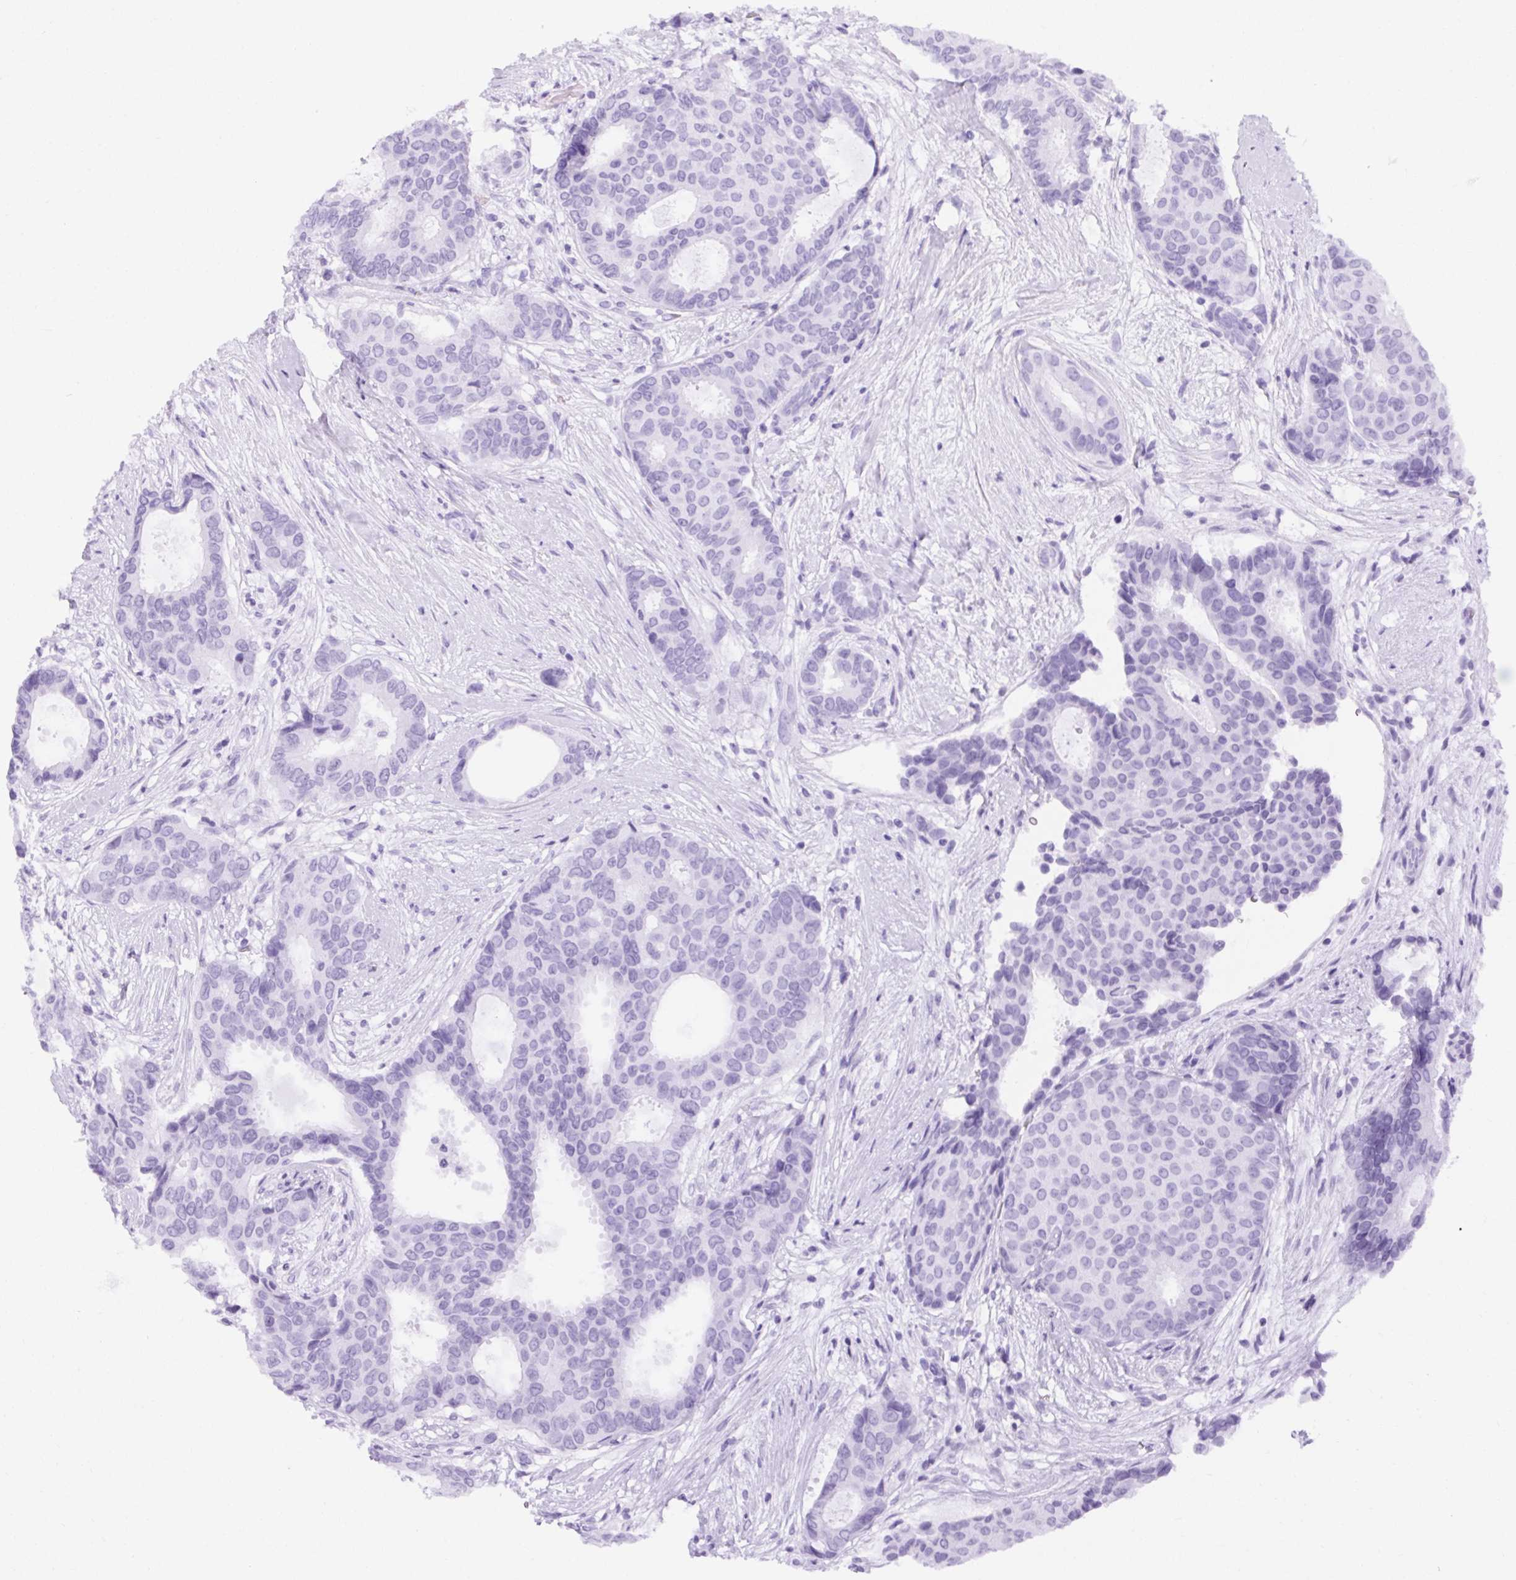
{"staining": {"intensity": "negative", "quantity": "none", "location": "none"}, "tissue": "breast cancer", "cell_type": "Tumor cells", "image_type": "cancer", "snomed": [{"axis": "morphology", "description": "Duct carcinoma"}, {"axis": "topography", "description": "Breast"}], "caption": "The immunohistochemistry (IHC) histopathology image has no significant staining in tumor cells of breast cancer tissue.", "gene": "ASGR2", "patient": {"sex": "female", "age": 75}}